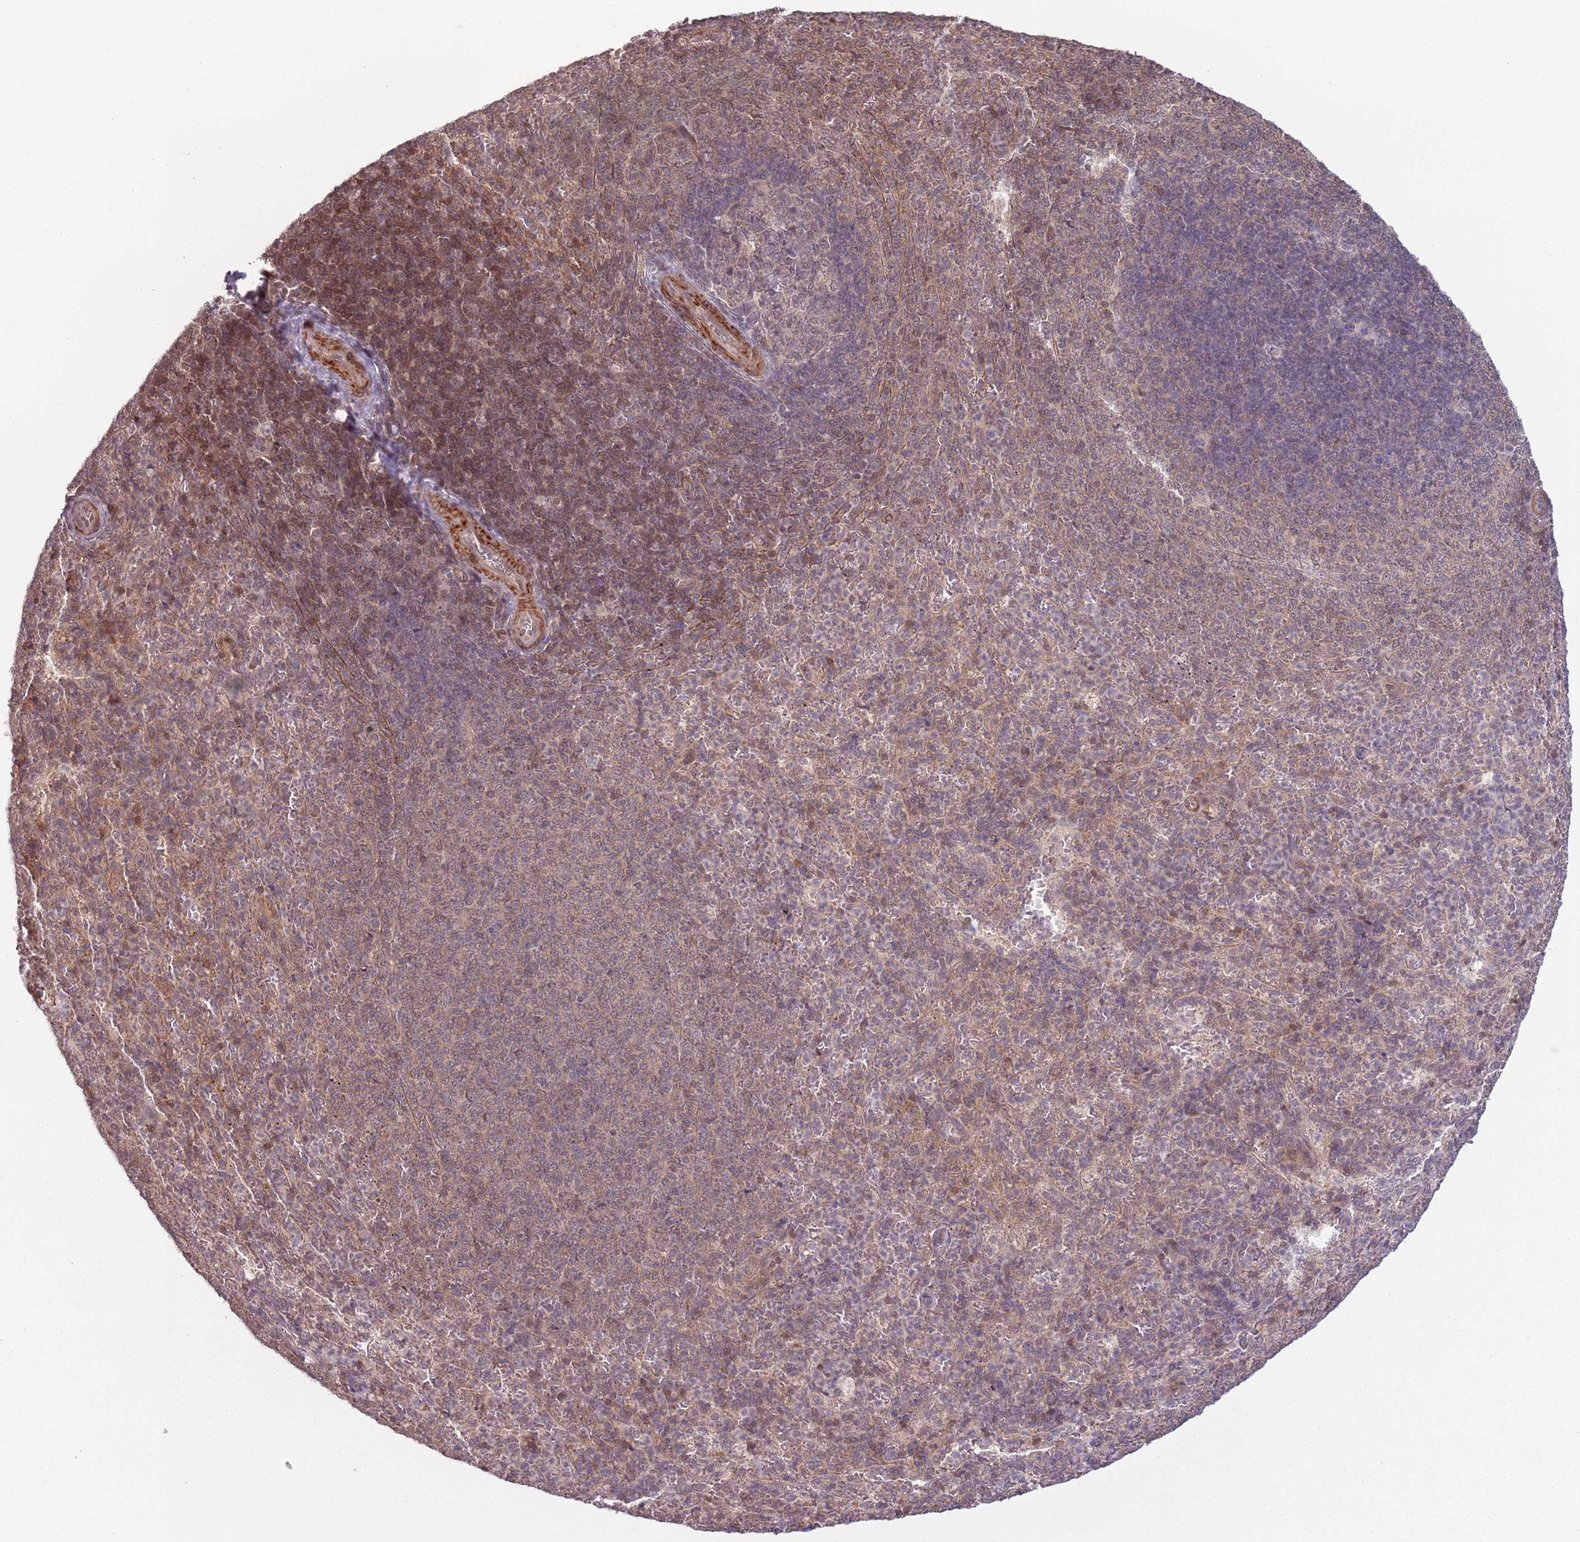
{"staining": {"intensity": "negative", "quantity": "none", "location": "none"}, "tissue": "spleen", "cell_type": "Cells in red pulp", "image_type": "normal", "snomed": [{"axis": "morphology", "description": "Normal tissue, NOS"}, {"axis": "topography", "description": "Spleen"}], "caption": "Immunohistochemistry (IHC) image of unremarkable spleen: human spleen stained with DAB (3,3'-diaminobenzidine) reveals no significant protein expression in cells in red pulp.", "gene": "CCDC154", "patient": {"sex": "female", "age": 21}}